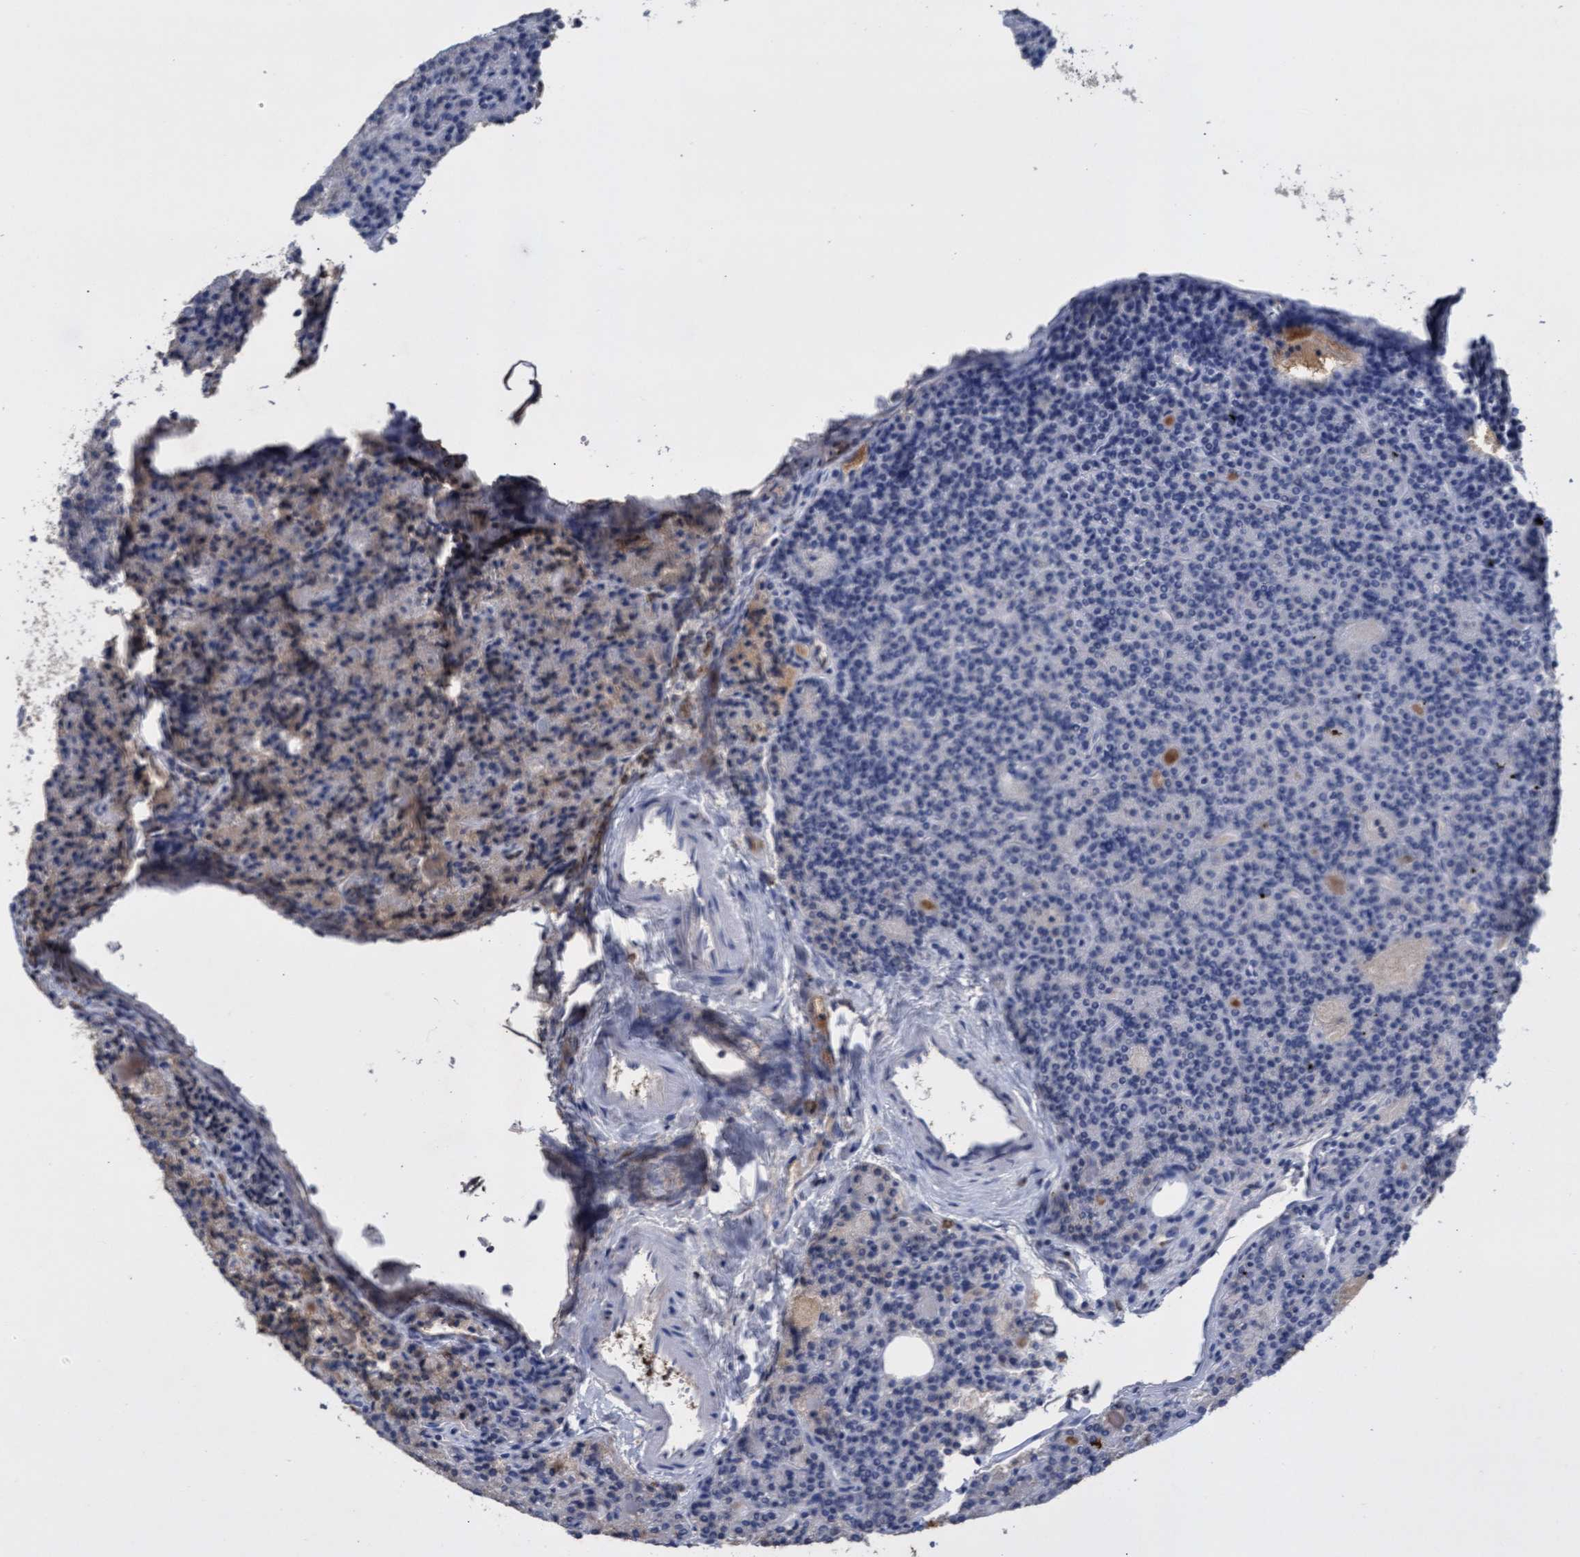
{"staining": {"intensity": "weak", "quantity": "<25%", "location": "cytoplasmic/membranous"}, "tissue": "parathyroid gland", "cell_type": "Glandular cells", "image_type": "normal", "snomed": [{"axis": "morphology", "description": "Normal tissue, NOS"}, {"axis": "morphology", "description": "Adenoma, NOS"}, {"axis": "topography", "description": "Parathyroid gland"}], "caption": "High power microscopy histopathology image of an IHC micrograph of normal parathyroid gland, revealing no significant expression in glandular cells.", "gene": "GPR39", "patient": {"sex": "female", "age": 57}}